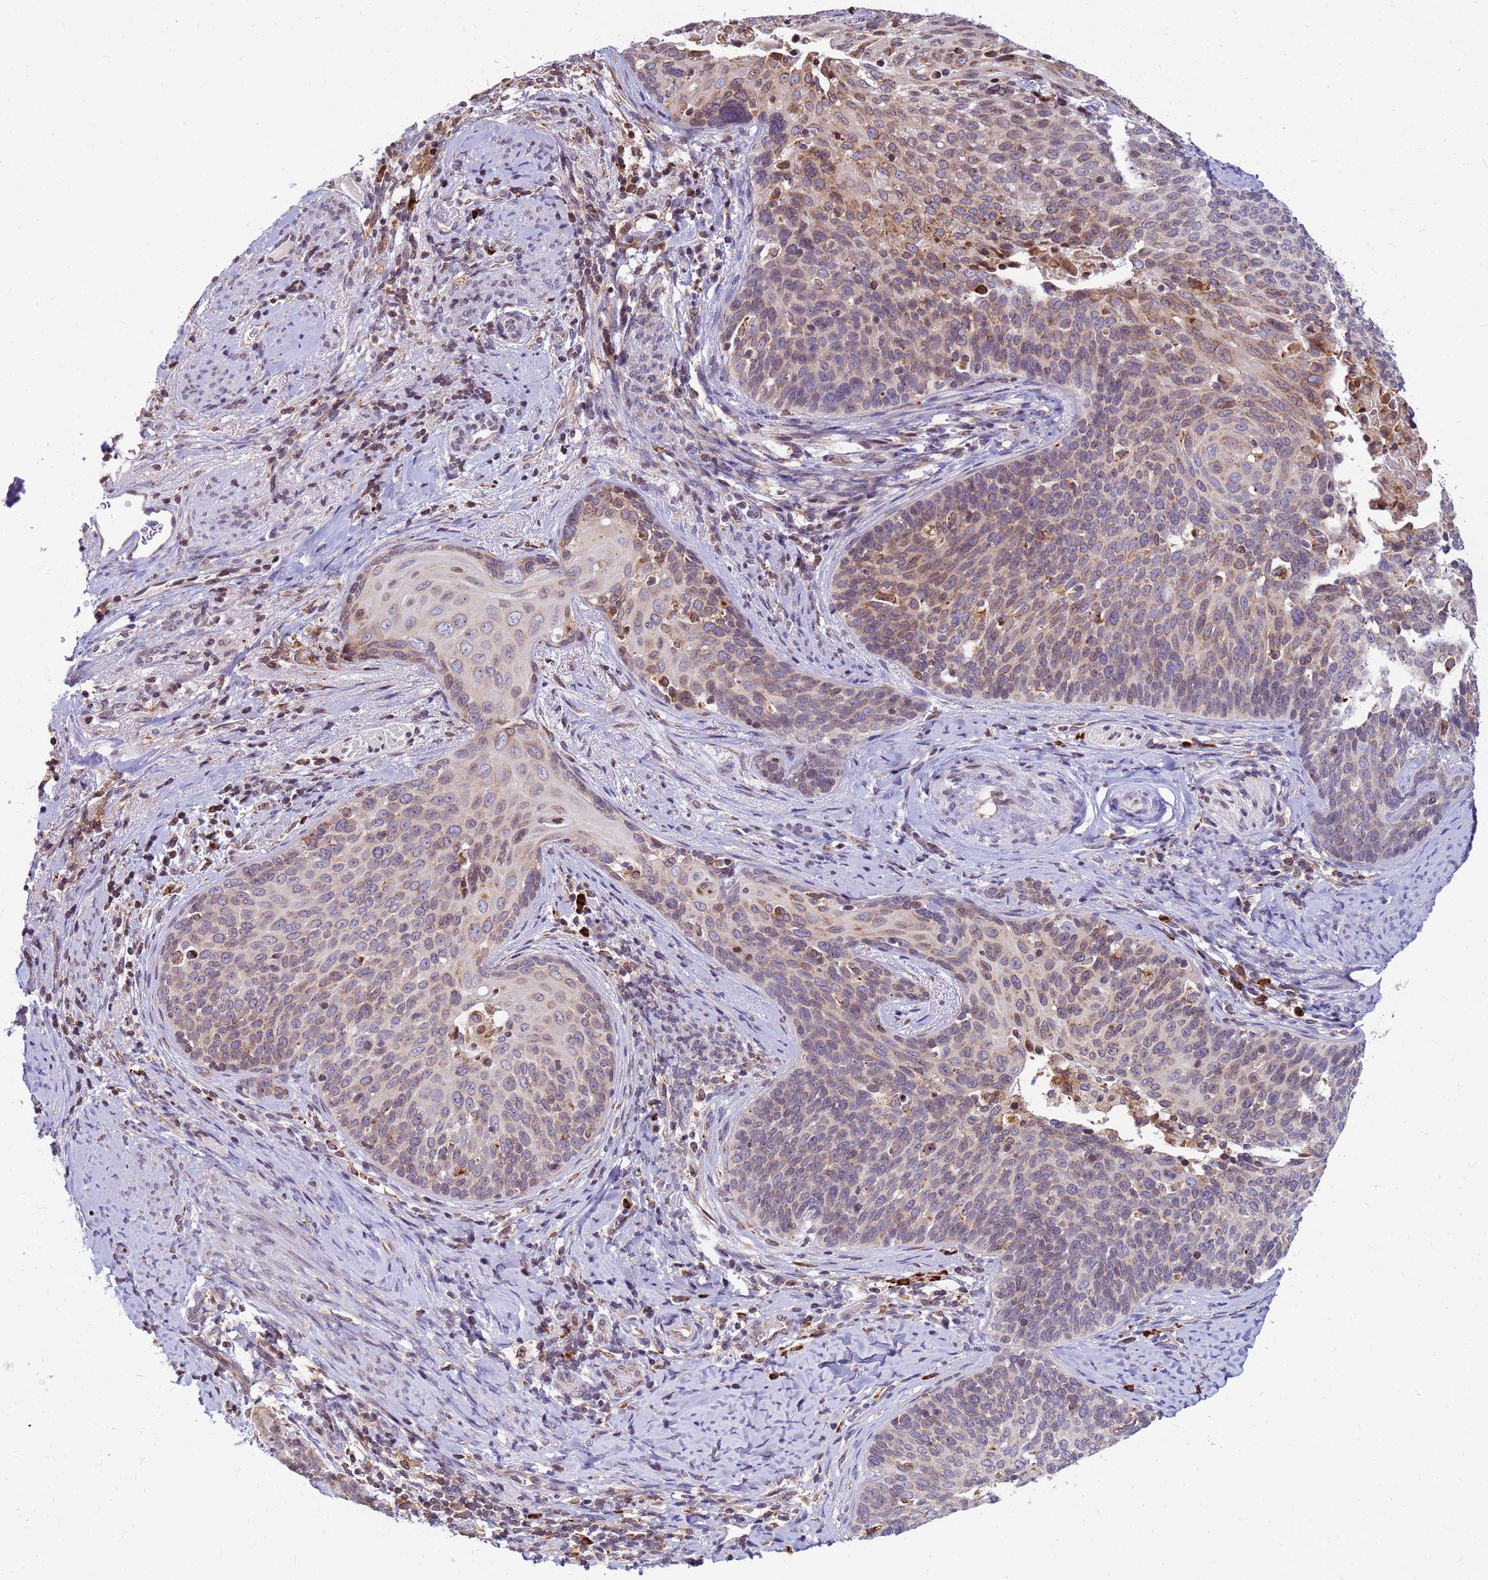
{"staining": {"intensity": "weak", "quantity": "25%-75%", "location": "cytoplasmic/membranous"}, "tissue": "cervical cancer", "cell_type": "Tumor cells", "image_type": "cancer", "snomed": [{"axis": "morphology", "description": "Squamous cell carcinoma, NOS"}, {"axis": "topography", "description": "Cervix"}], "caption": "Squamous cell carcinoma (cervical) was stained to show a protein in brown. There is low levels of weak cytoplasmic/membranous positivity in approximately 25%-75% of tumor cells.", "gene": "SSR4", "patient": {"sex": "female", "age": 50}}